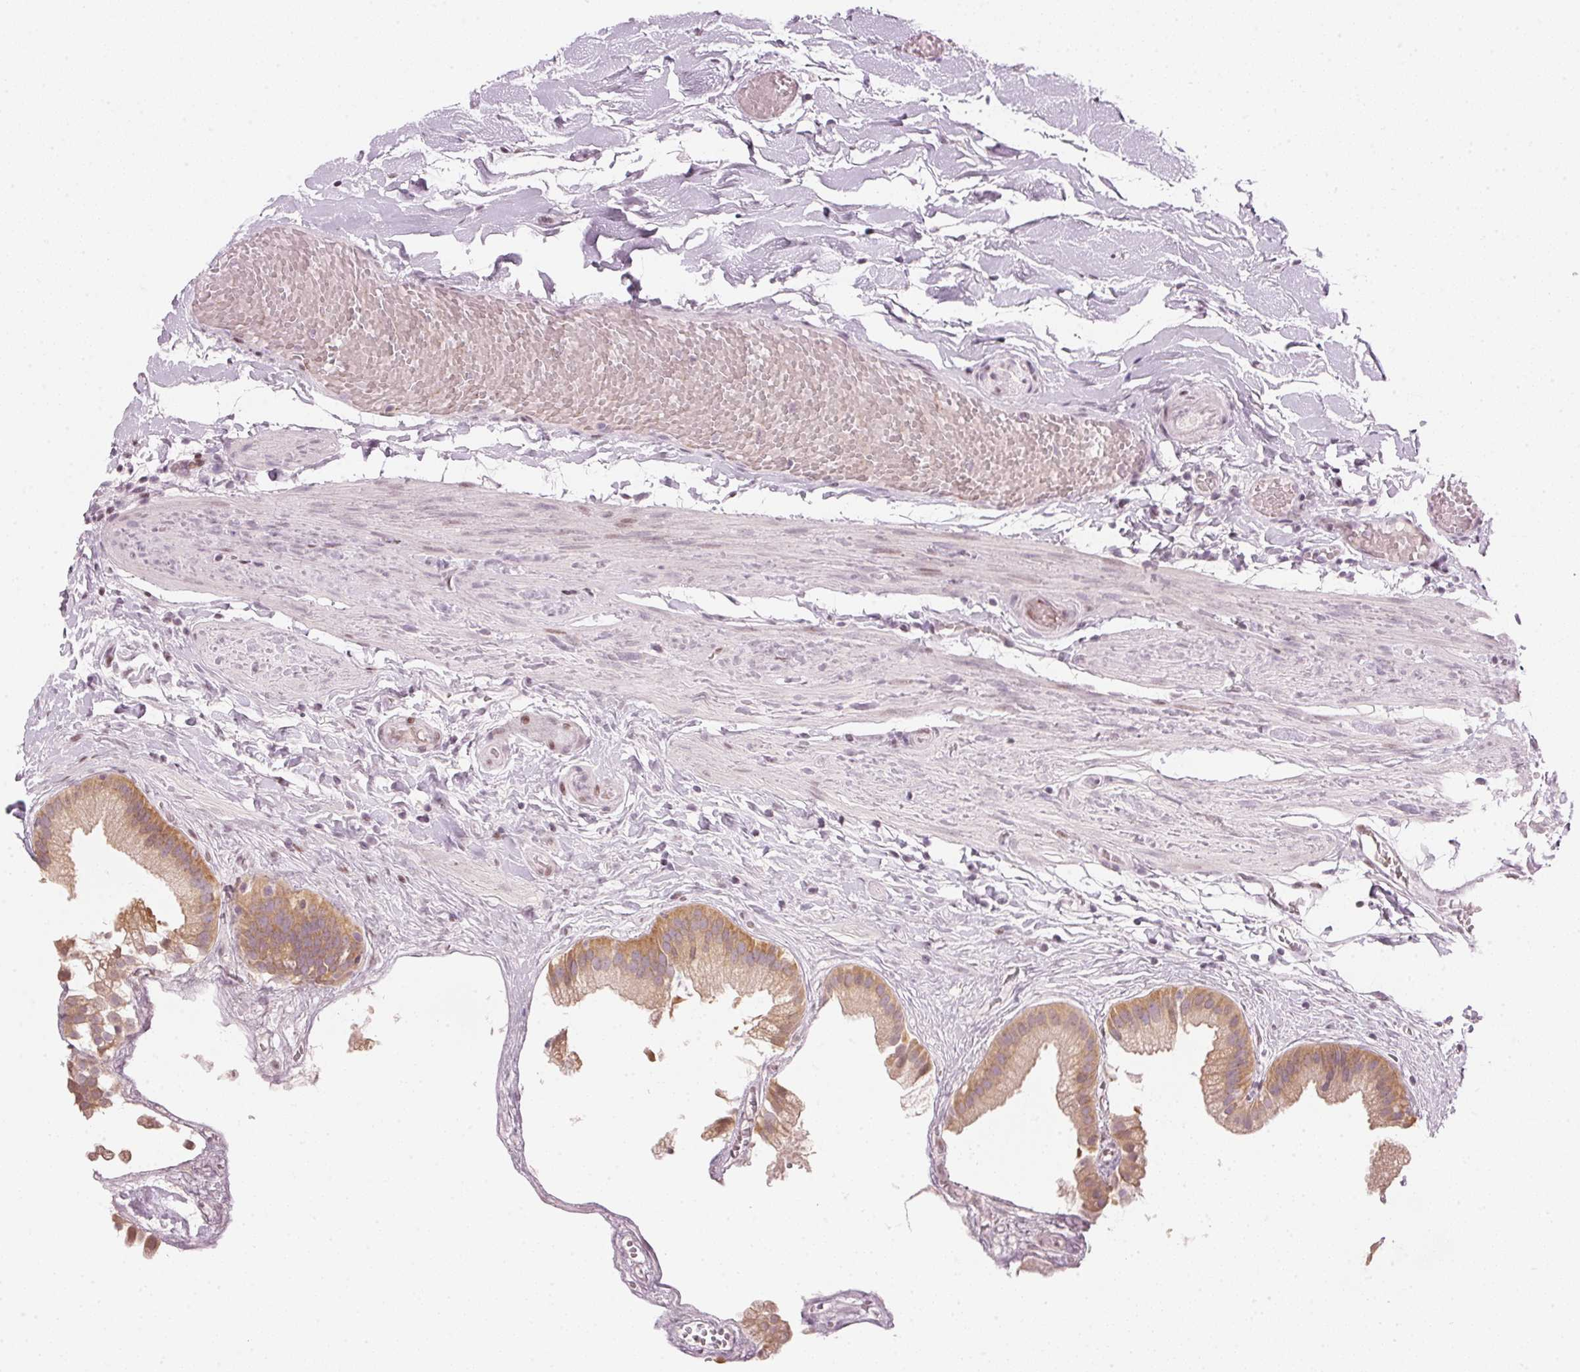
{"staining": {"intensity": "weak", "quantity": ">75%", "location": "cytoplasmic/membranous"}, "tissue": "gallbladder", "cell_type": "Glandular cells", "image_type": "normal", "snomed": [{"axis": "morphology", "description": "Normal tissue, NOS"}, {"axis": "topography", "description": "Gallbladder"}], "caption": "Immunohistochemical staining of benign gallbladder displays >75% levels of weak cytoplasmic/membranous protein positivity in about >75% of glandular cells. (DAB = brown stain, brightfield microscopy at high magnification).", "gene": "SFRP4", "patient": {"sex": "female", "age": 63}}